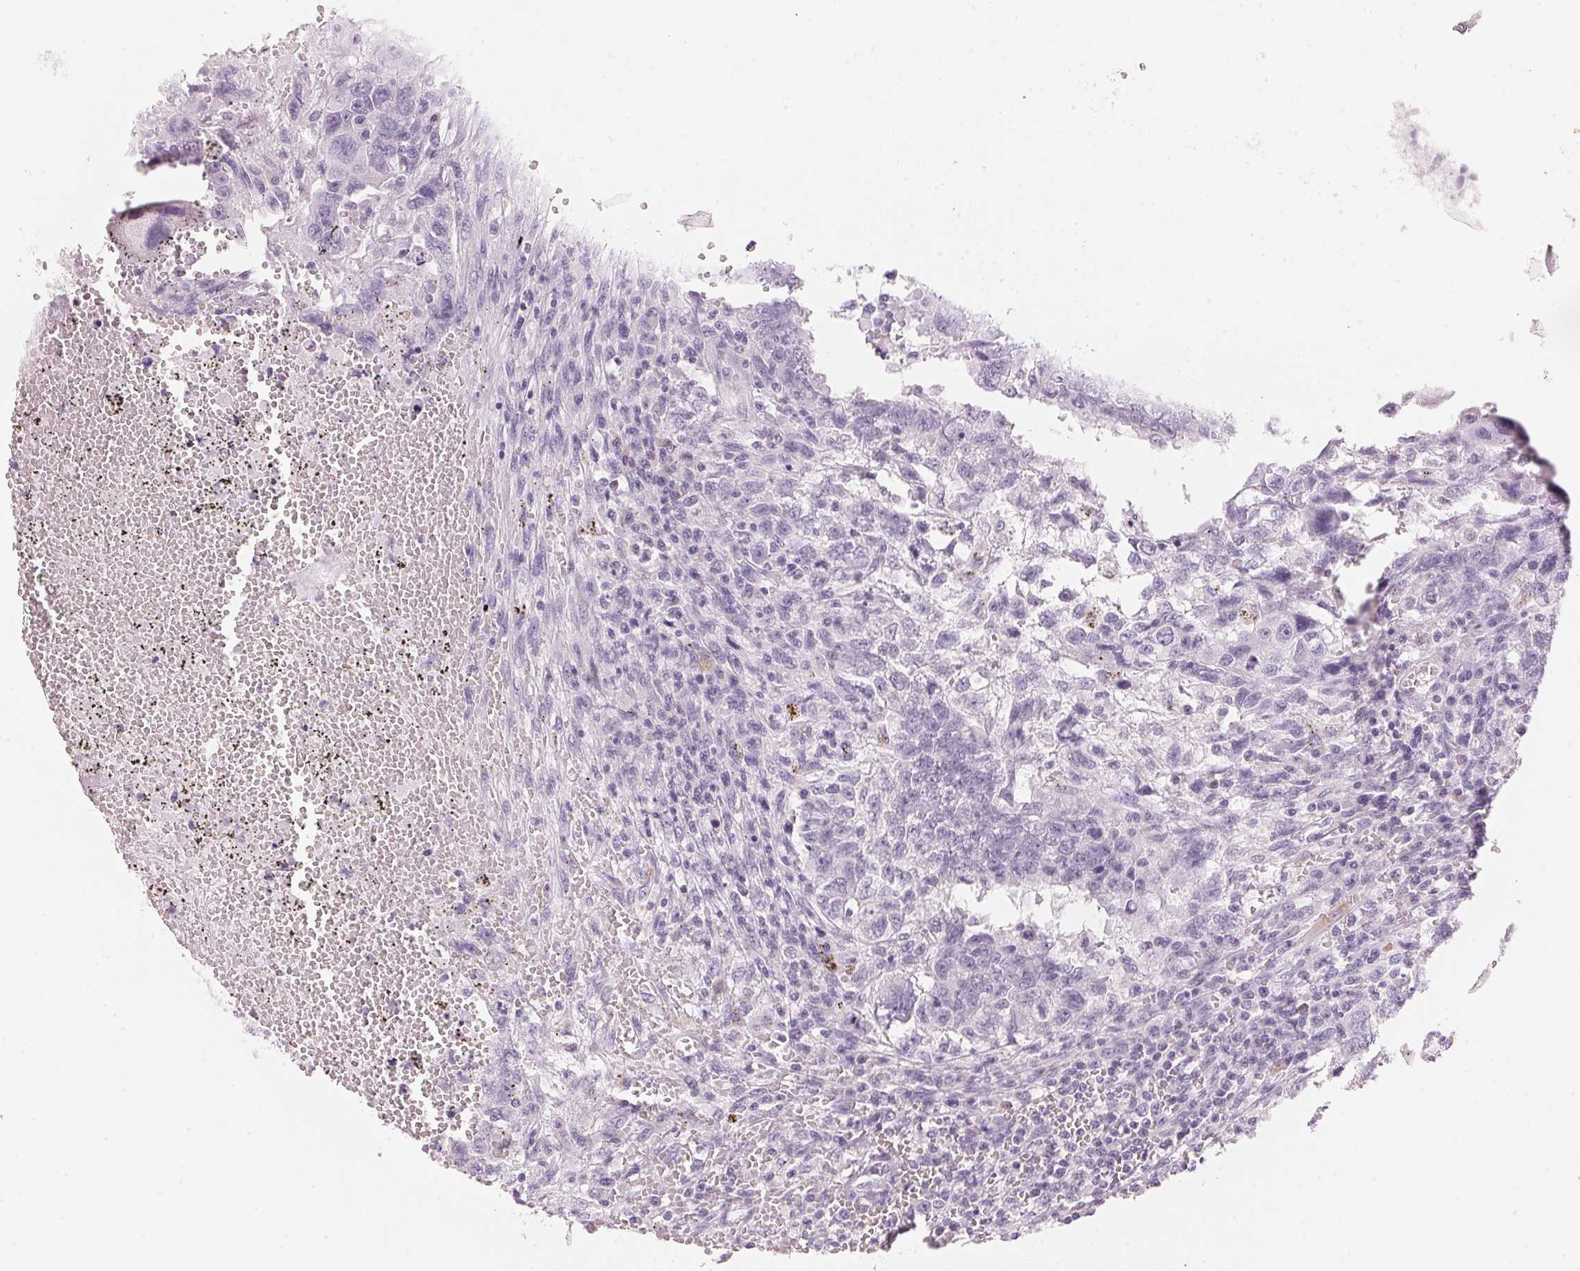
{"staining": {"intensity": "negative", "quantity": "none", "location": "none"}, "tissue": "testis cancer", "cell_type": "Tumor cells", "image_type": "cancer", "snomed": [{"axis": "morphology", "description": "Carcinoma, Embryonal, NOS"}, {"axis": "topography", "description": "Testis"}], "caption": "Immunohistochemical staining of testis cancer demonstrates no significant expression in tumor cells. (IHC, brightfield microscopy, high magnification).", "gene": "HOXB13", "patient": {"sex": "male", "age": 26}}